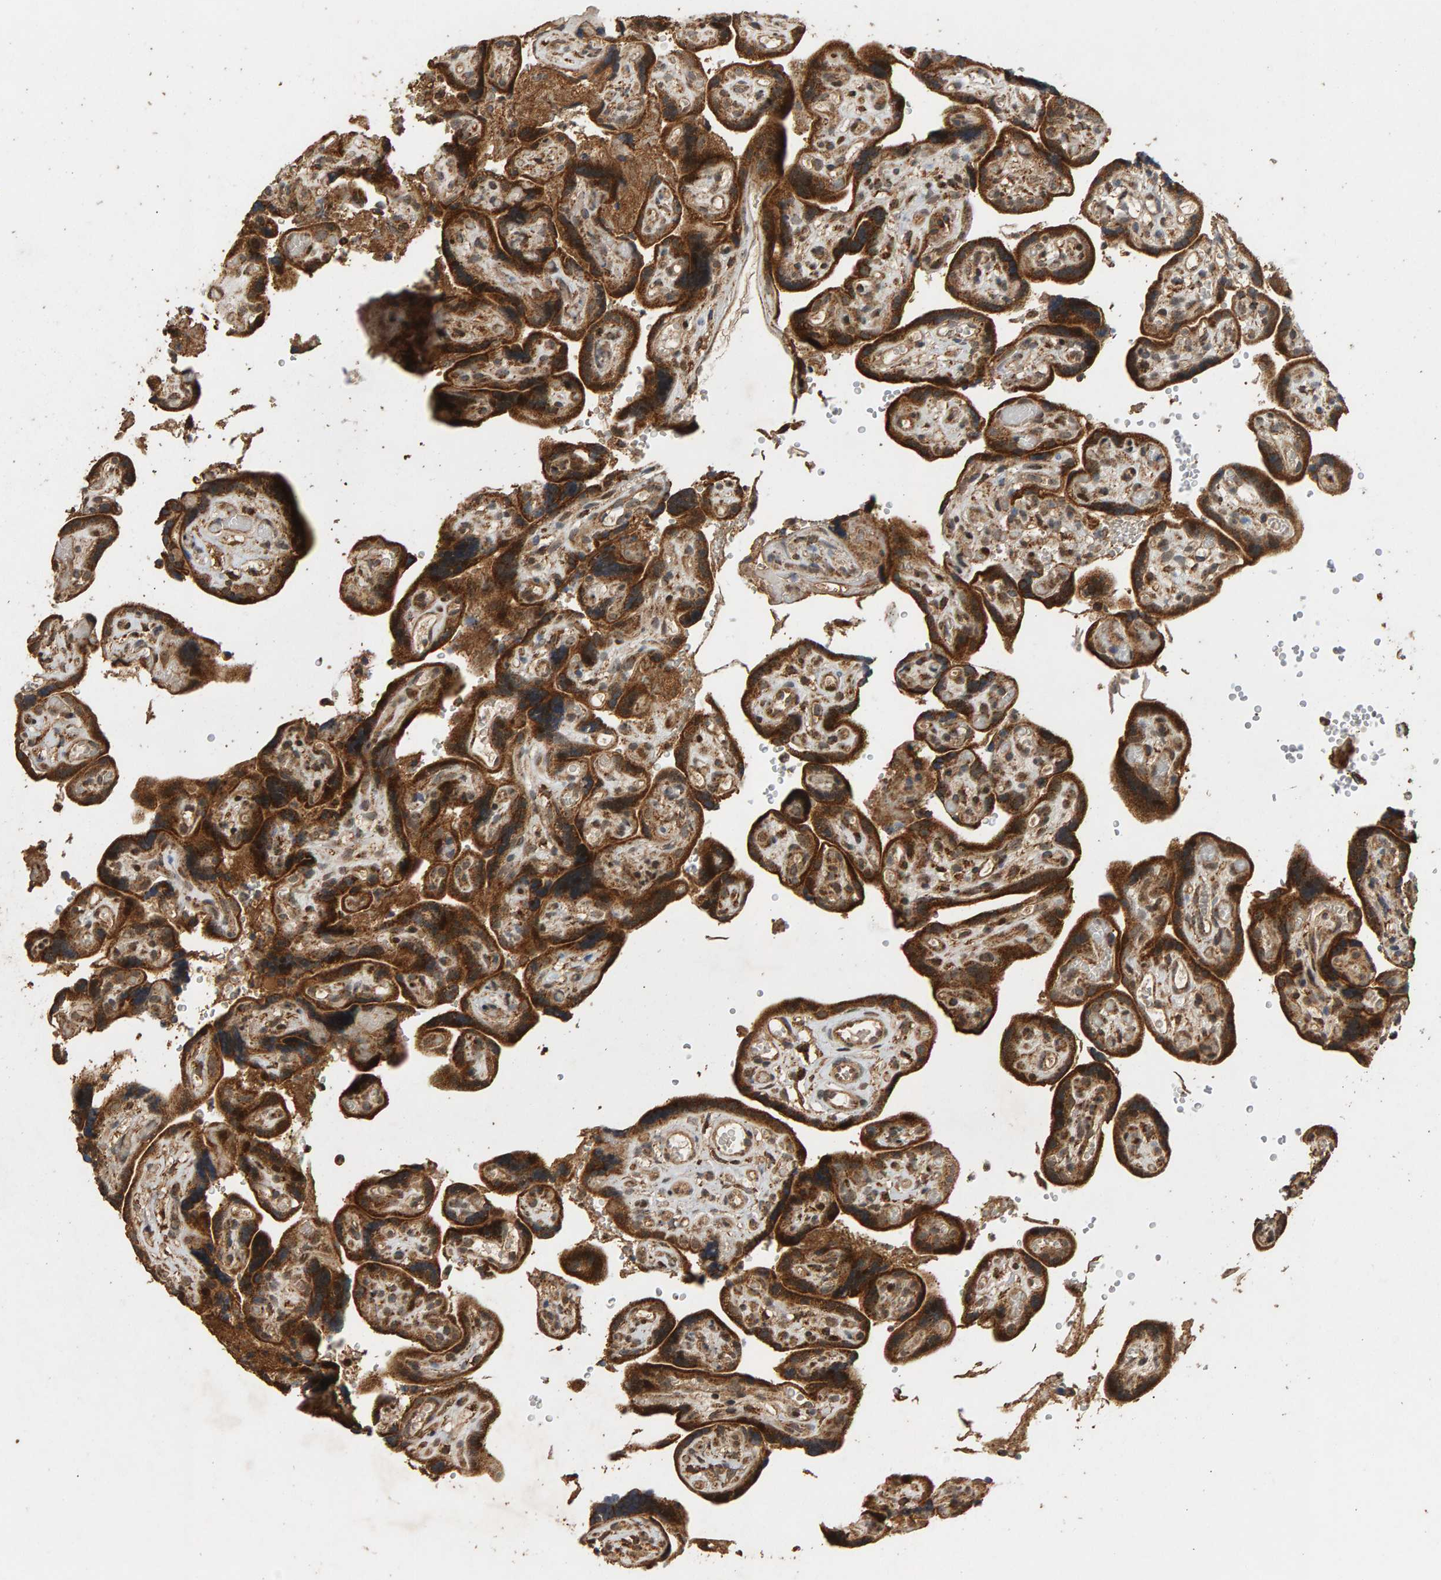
{"staining": {"intensity": "strong", "quantity": ">75%", "location": "cytoplasmic/membranous,nuclear"}, "tissue": "placenta", "cell_type": "Decidual cells", "image_type": "normal", "snomed": [{"axis": "morphology", "description": "Normal tissue, NOS"}, {"axis": "topography", "description": "Placenta"}], "caption": "Protein staining exhibits strong cytoplasmic/membranous,nuclear staining in approximately >75% of decidual cells in benign placenta. Using DAB (3,3'-diaminobenzidine) (brown) and hematoxylin (blue) stains, captured at high magnification using brightfield microscopy.", "gene": "GSTK1", "patient": {"sex": "female", "age": 30}}